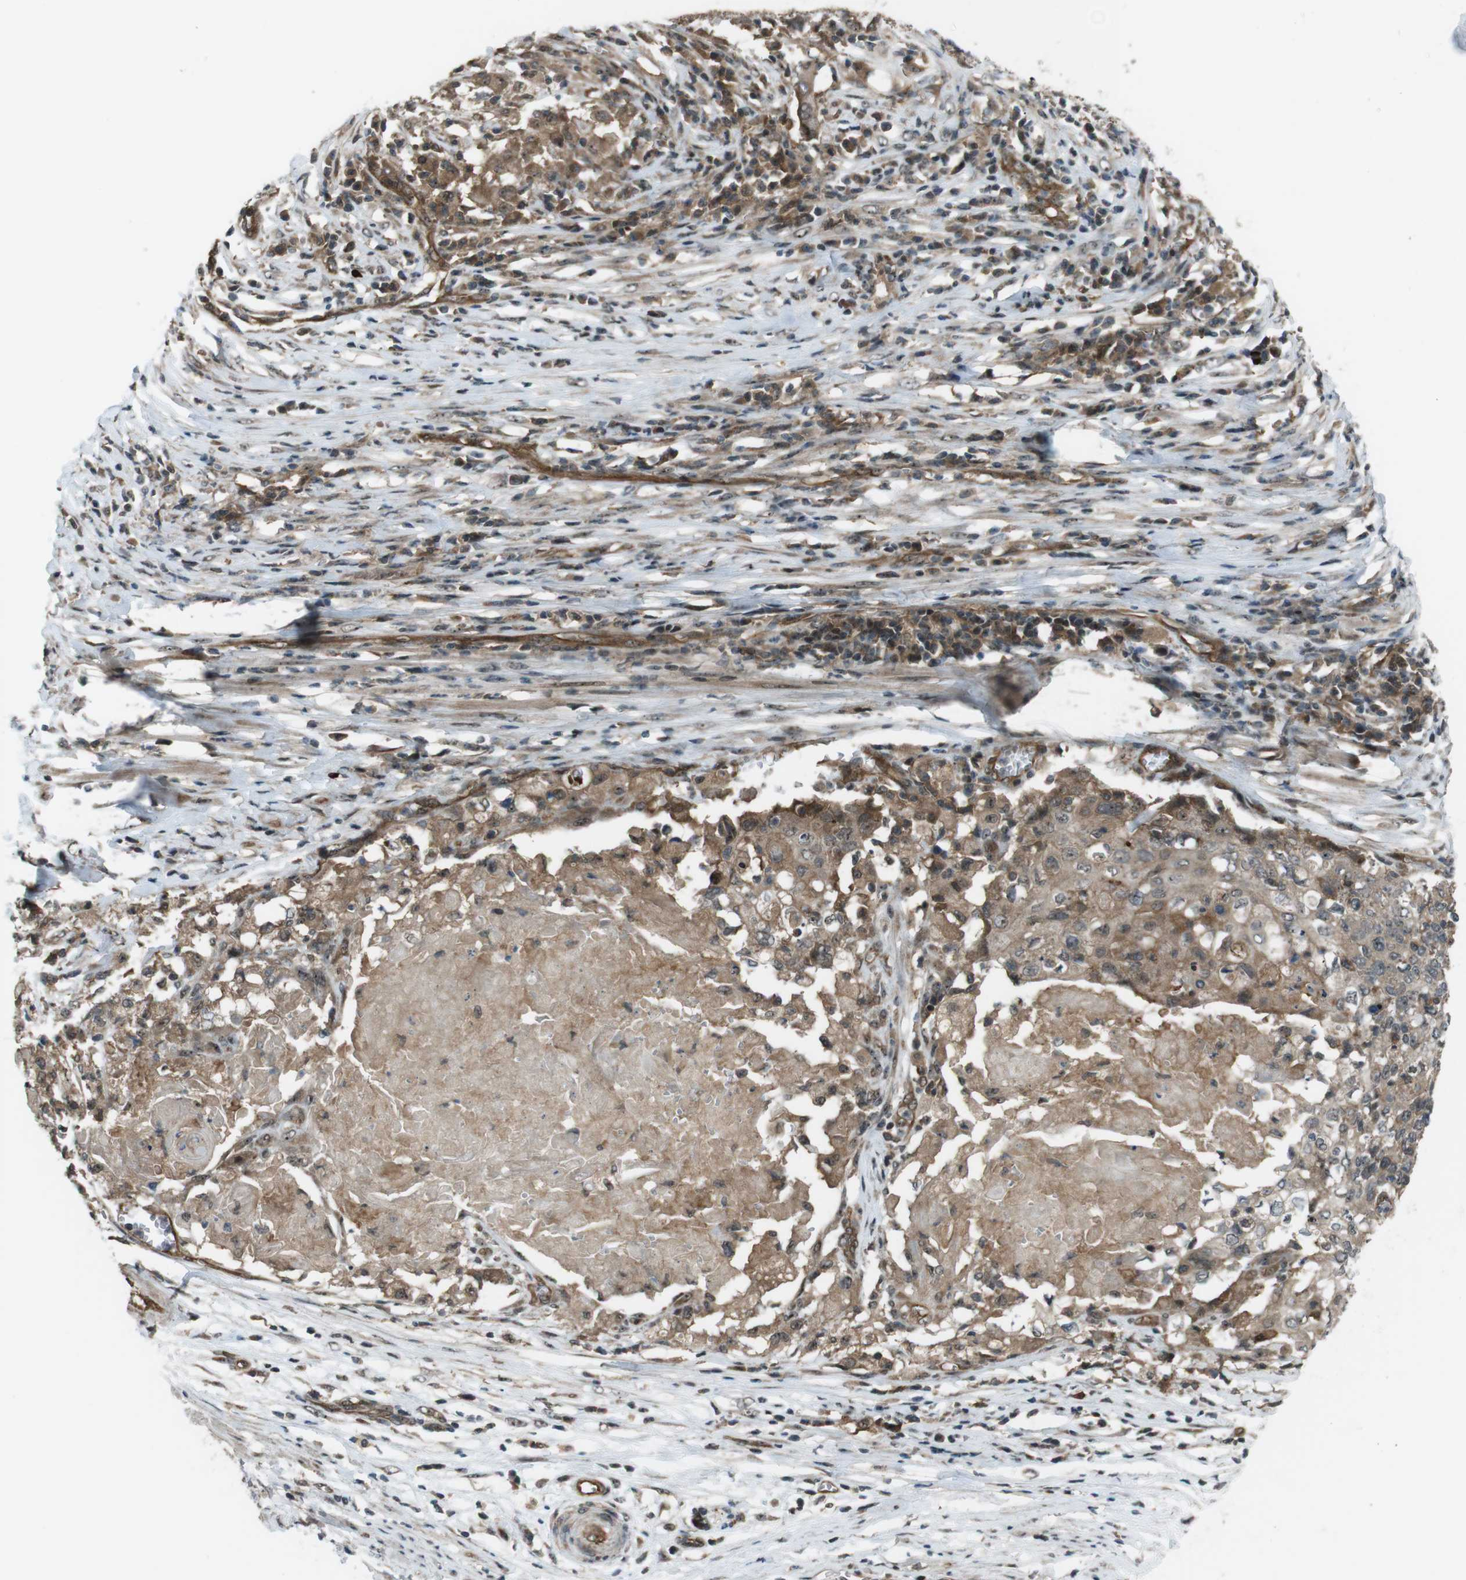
{"staining": {"intensity": "moderate", "quantity": ">75%", "location": "cytoplasmic/membranous"}, "tissue": "cervical cancer", "cell_type": "Tumor cells", "image_type": "cancer", "snomed": [{"axis": "morphology", "description": "Squamous cell carcinoma, NOS"}, {"axis": "topography", "description": "Cervix"}], "caption": "Tumor cells exhibit medium levels of moderate cytoplasmic/membranous expression in about >75% of cells in human cervical cancer (squamous cell carcinoma).", "gene": "TIAM2", "patient": {"sex": "female", "age": 39}}